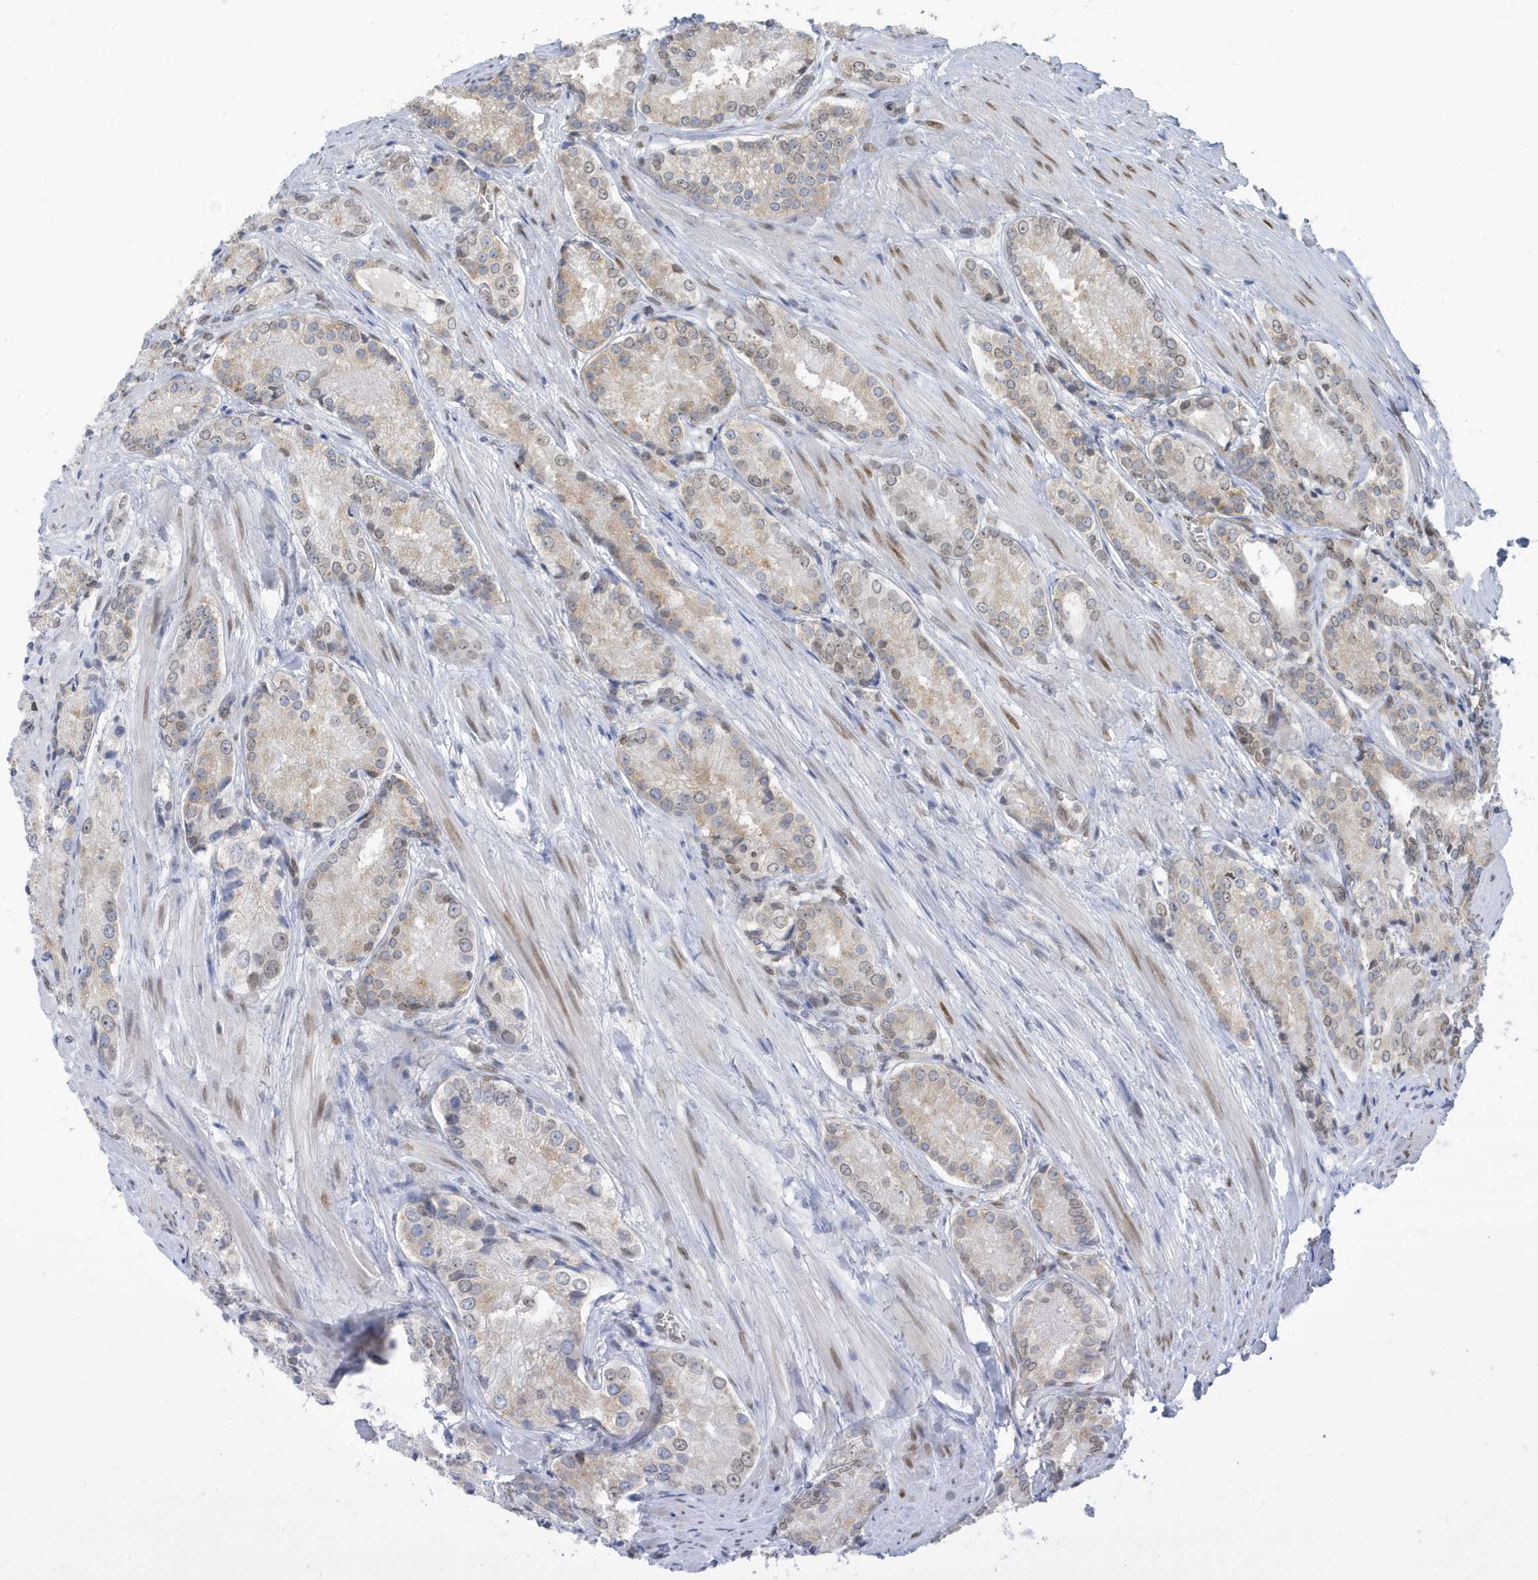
{"staining": {"intensity": "weak", "quantity": "25%-75%", "location": "cytoplasmic/membranous"}, "tissue": "prostate cancer", "cell_type": "Tumor cells", "image_type": "cancer", "snomed": [{"axis": "morphology", "description": "Adenocarcinoma, Low grade"}, {"axis": "topography", "description": "Prostate"}], "caption": "IHC of human prostate adenocarcinoma (low-grade) displays low levels of weak cytoplasmic/membranous staining in about 25%-75% of tumor cells.", "gene": "PCYT1A", "patient": {"sex": "male", "age": 54}}